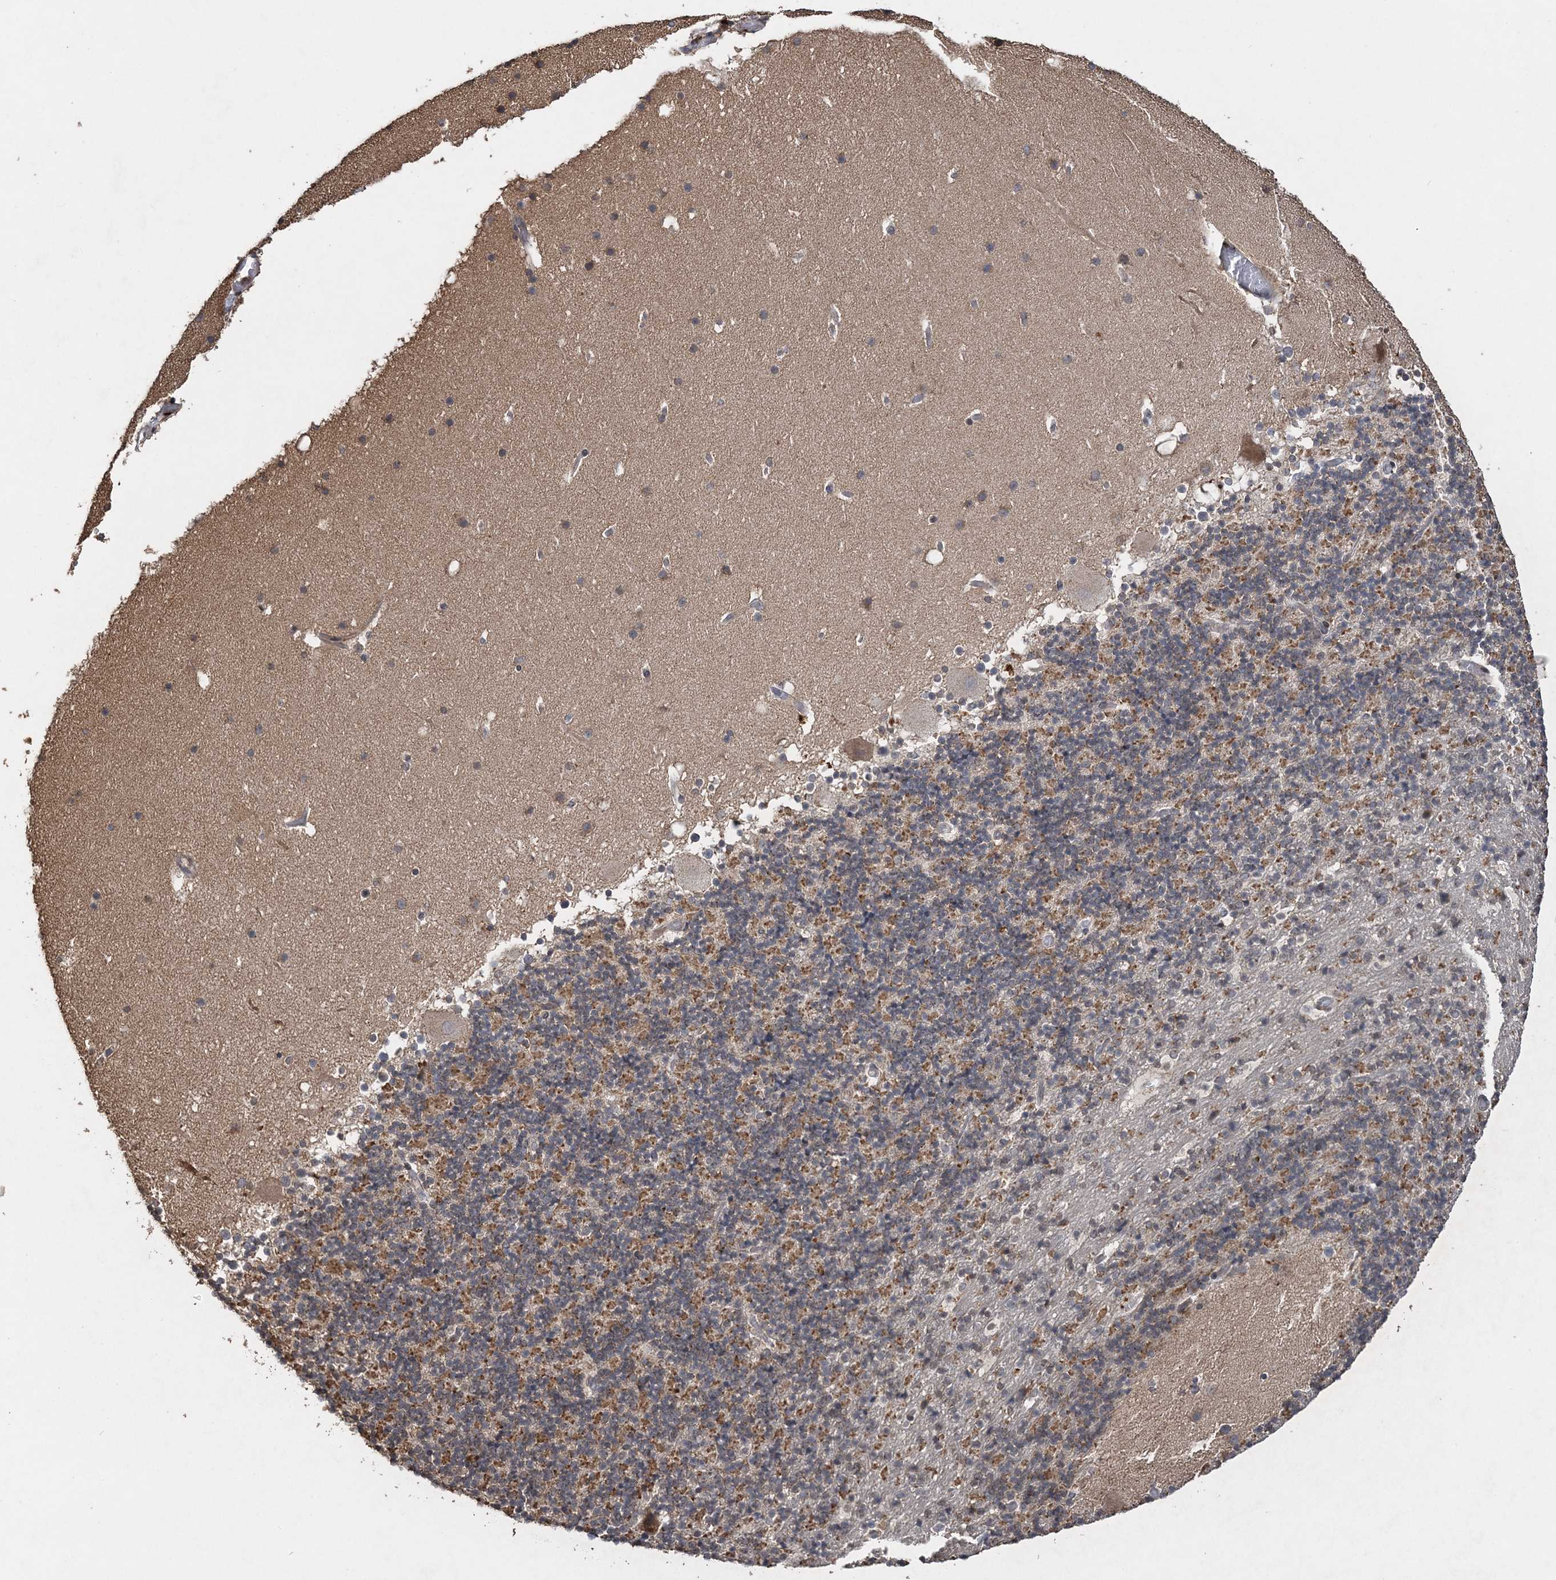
{"staining": {"intensity": "moderate", "quantity": "25%-75%", "location": "cytoplasmic/membranous"}, "tissue": "cerebellum", "cell_type": "Cells in granular layer", "image_type": "normal", "snomed": [{"axis": "morphology", "description": "Normal tissue, NOS"}, {"axis": "topography", "description": "Cerebellum"}], "caption": "Cells in granular layer display medium levels of moderate cytoplasmic/membranous positivity in about 25%-75% of cells in normal human cerebellum.", "gene": "RAB14", "patient": {"sex": "male", "age": 57}}